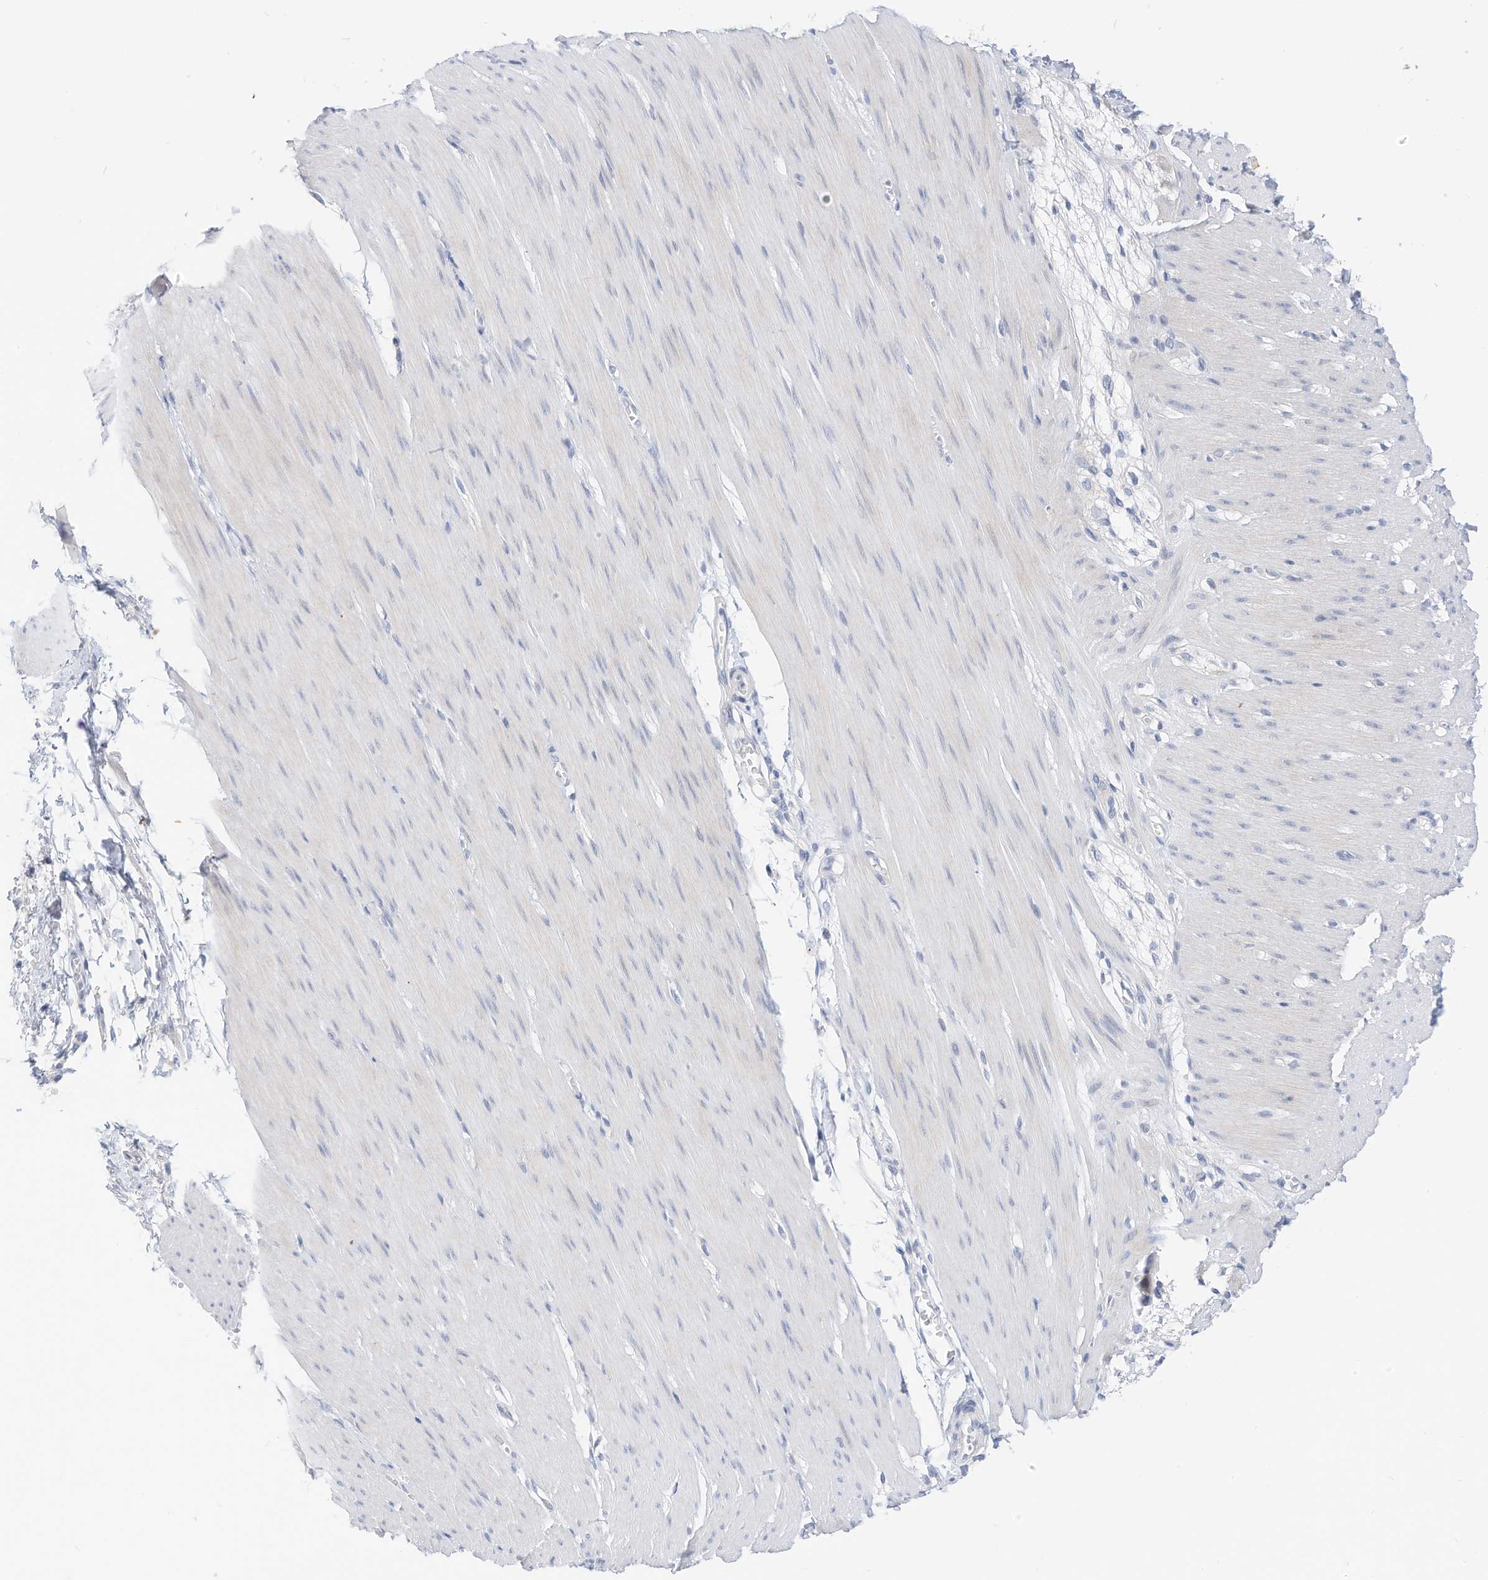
{"staining": {"intensity": "negative", "quantity": "none", "location": "none"}, "tissue": "smooth muscle", "cell_type": "Smooth muscle cells", "image_type": "normal", "snomed": [{"axis": "morphology", "description": "Normal tissue, NOS"}, {"axis": "morphology", "description": "Adenocarcinoma, NOS"}, {"axis": "topography", "description": "Colon"}, {"axis": "topography", "description": "Peripheral nerve tissue"}], "caption": "An IHC histopathology image of unremarkable smooth muscle is shown. There is no staining in smooth muscle cells of smooth muscle. (Brightfield microscopy of DAB (3,3'-diaminobenzidine) IHC at high magnification).", "gene": "SPOCD1", "patient": {"sex": "male", "age": 14}}